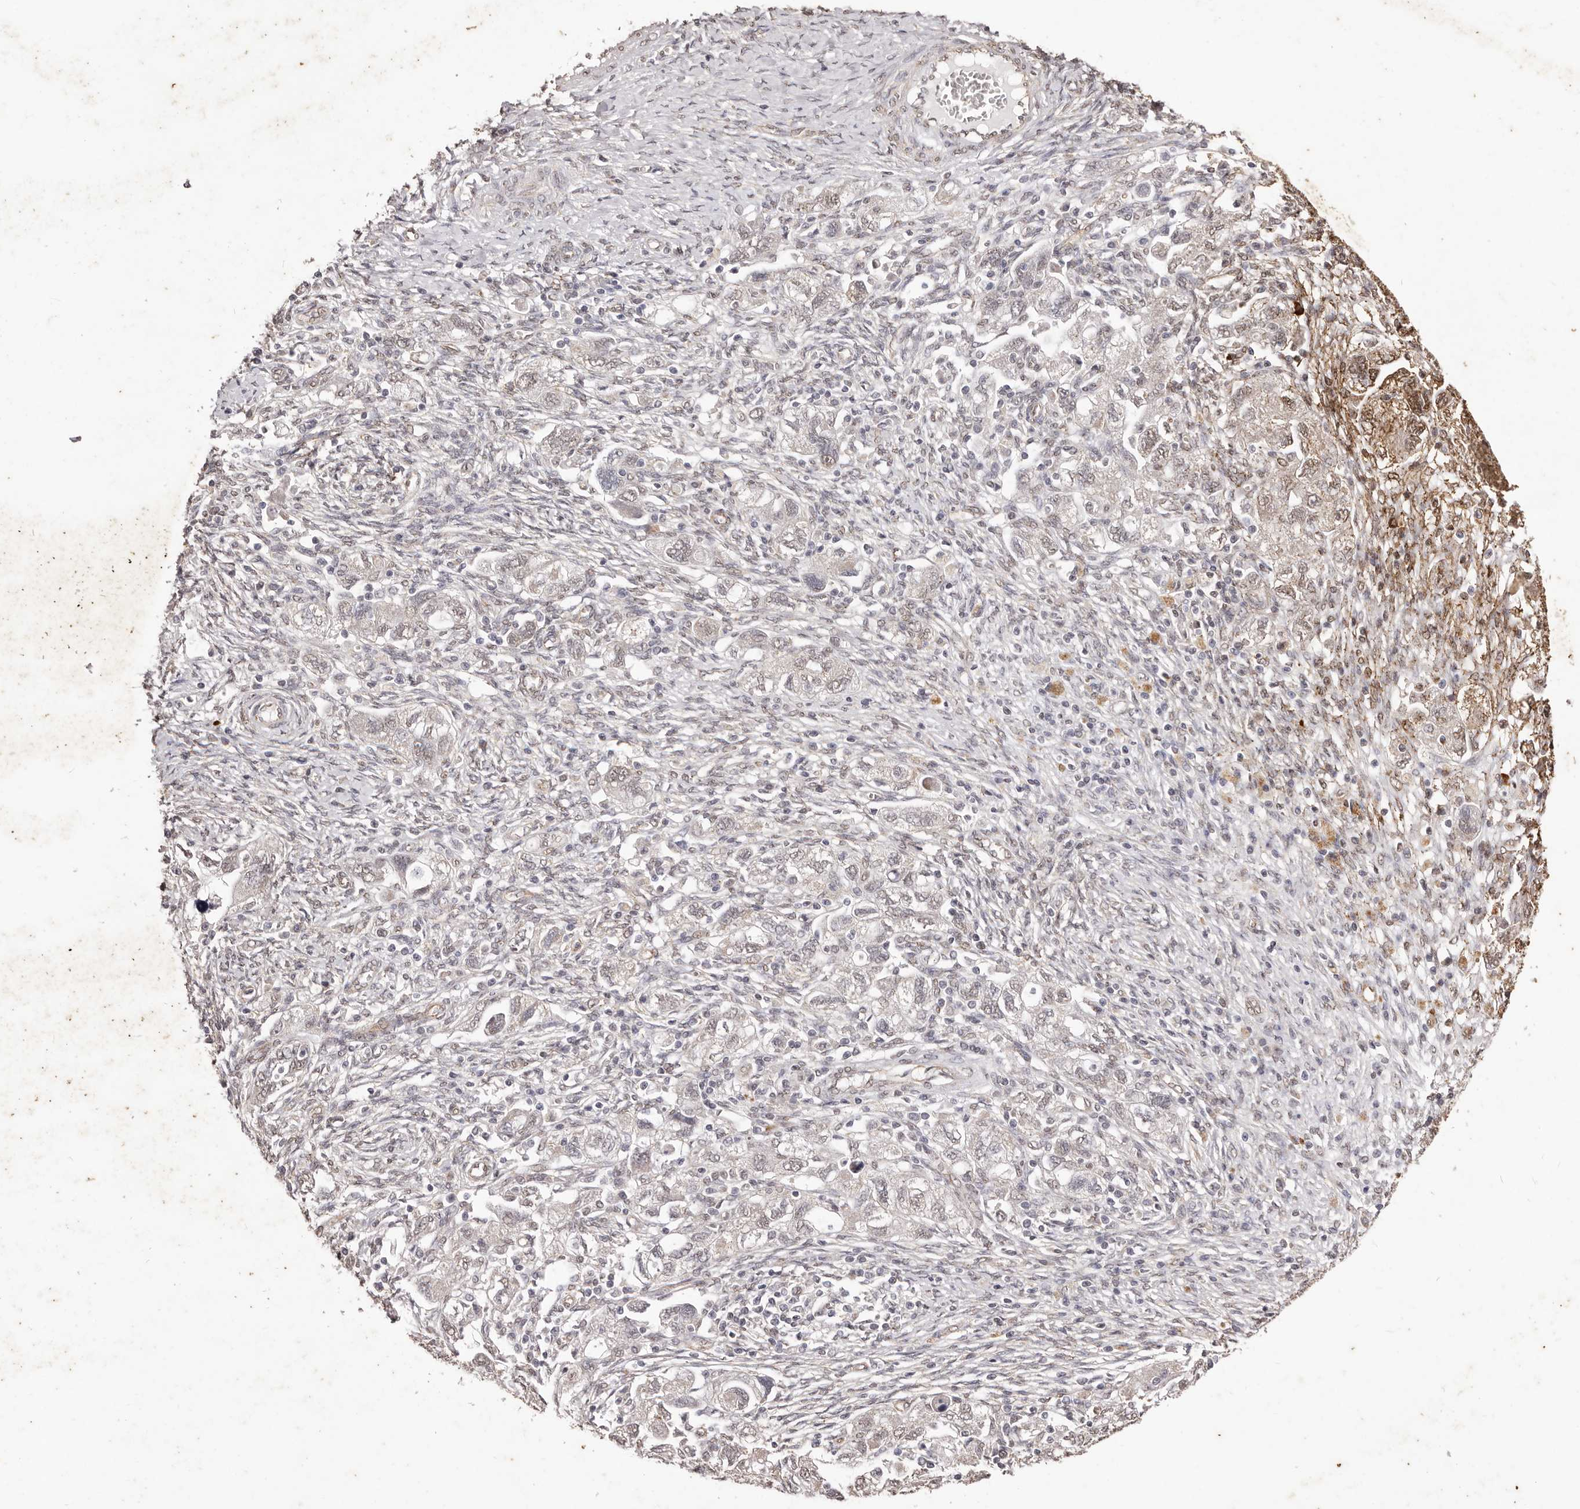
{"staining": {"intensity": "weak", "quantity": "25%-75%", "location": "nuclear"}, "tissue": "ovarian cancer", "cell_type": "Tumor cells", "image_type": "cancer", "snomed": [{"axis": "morphology", "description": "Carcinoma, NOS"}, {"axis": "morphology", "description": "Cystadenocarcinoma, serous, NOS"}, {"axis": "topography", "description": "Ovary"}], "caption": "Carcinoma (ovarian) stained for a protein reveals weak nuclear positivity in tumor cells. The protein is shown in brown color, while the nuclei are stained blue.", "gene": "RPS6KA5", "patient": {"sex": "female", "age": 69}}